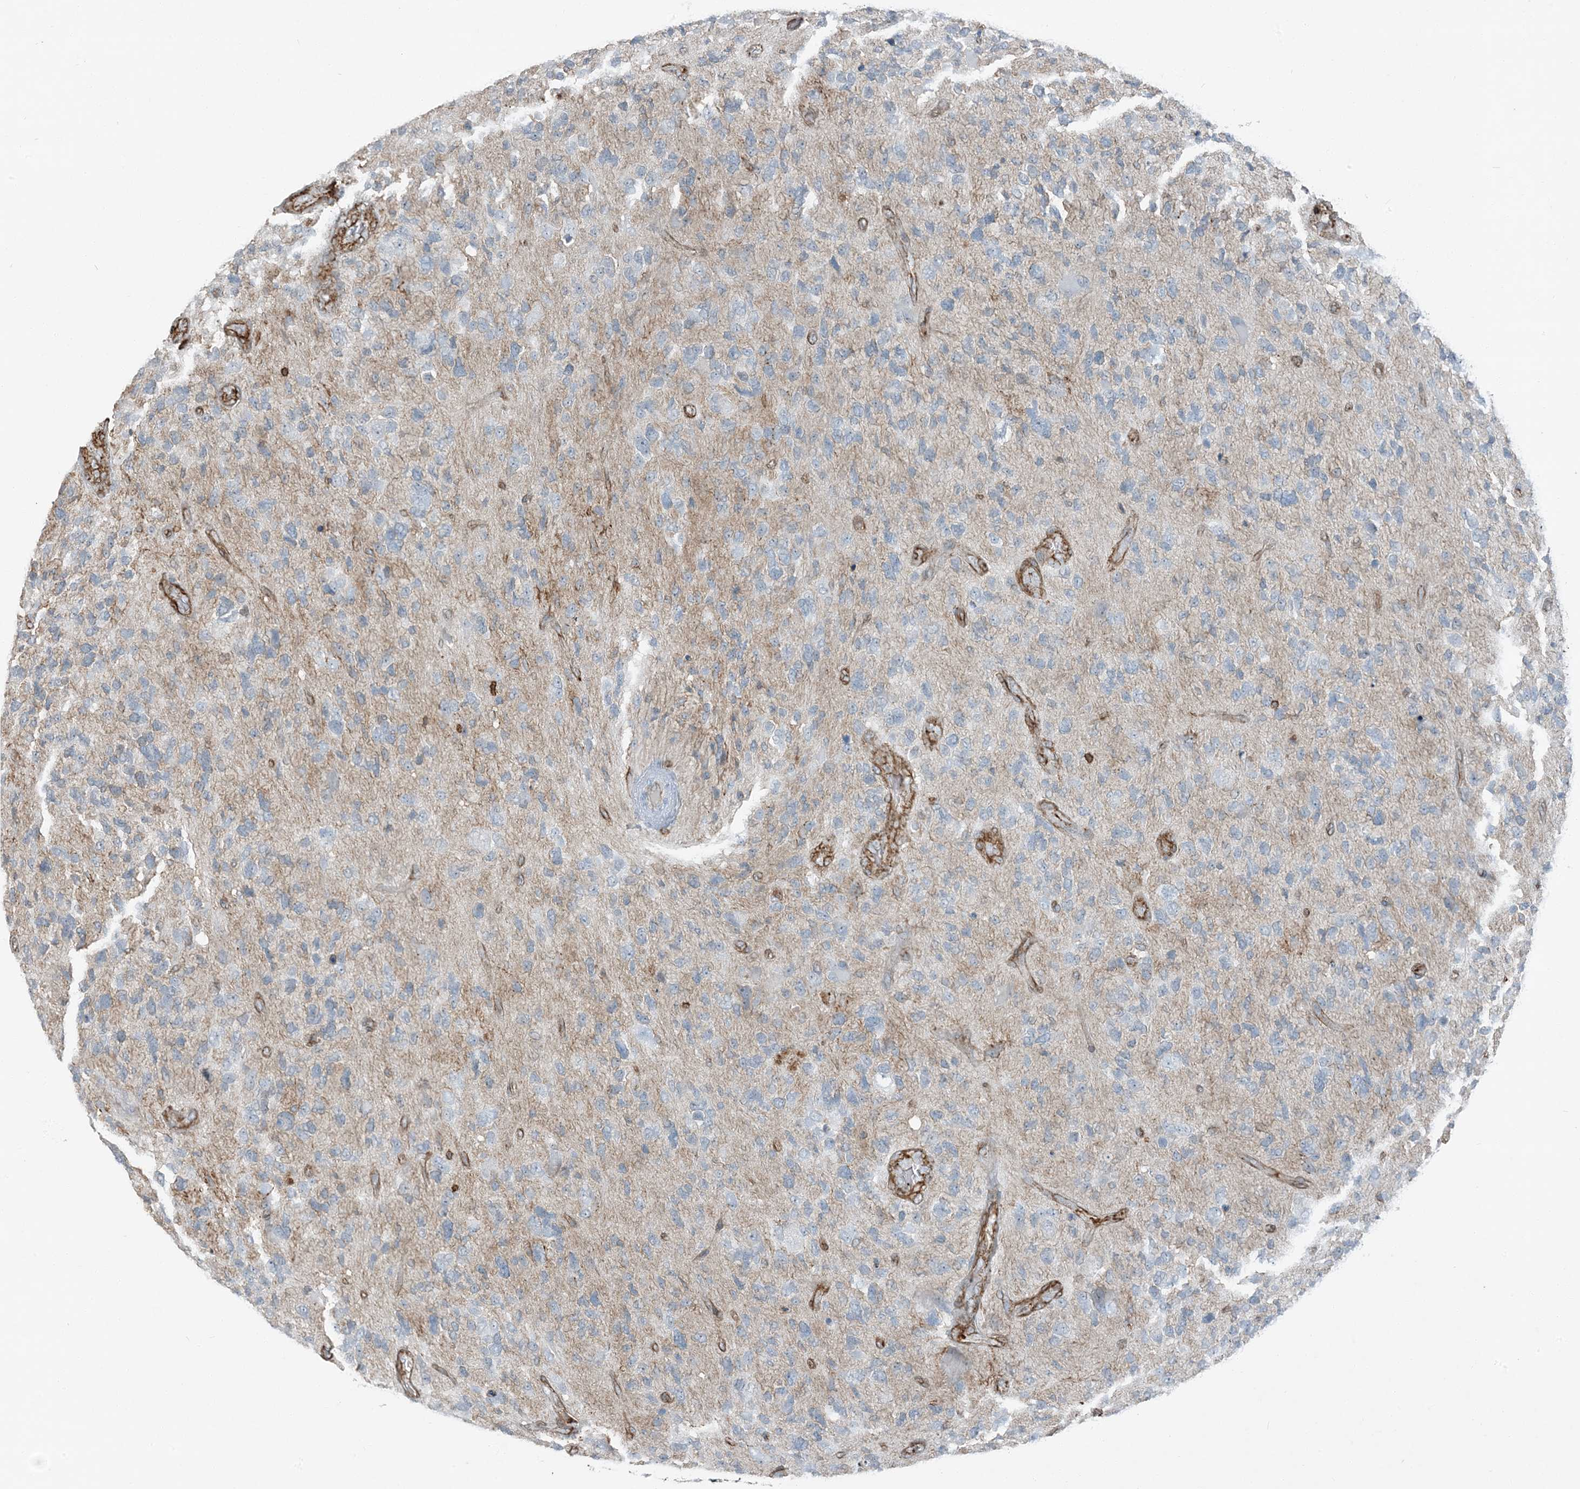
{"staining": {"intensity": "negative", "quantity": "none", "location": "none"}, "tissue": "glioma", "cell_type": "Tumor cells", "image_type": "cancer", "snomed": [{"axis": "morphology", "description": "Glioma, malignant, High grade"}, {"axis": "topography", "description": "Brain"}], "caption": "This is an immunohistochemistry image of human glioma. There is no expression in tumor cells.", "gene": "APOBEC3C", "patient": {"sex": "female", "age": 58}}